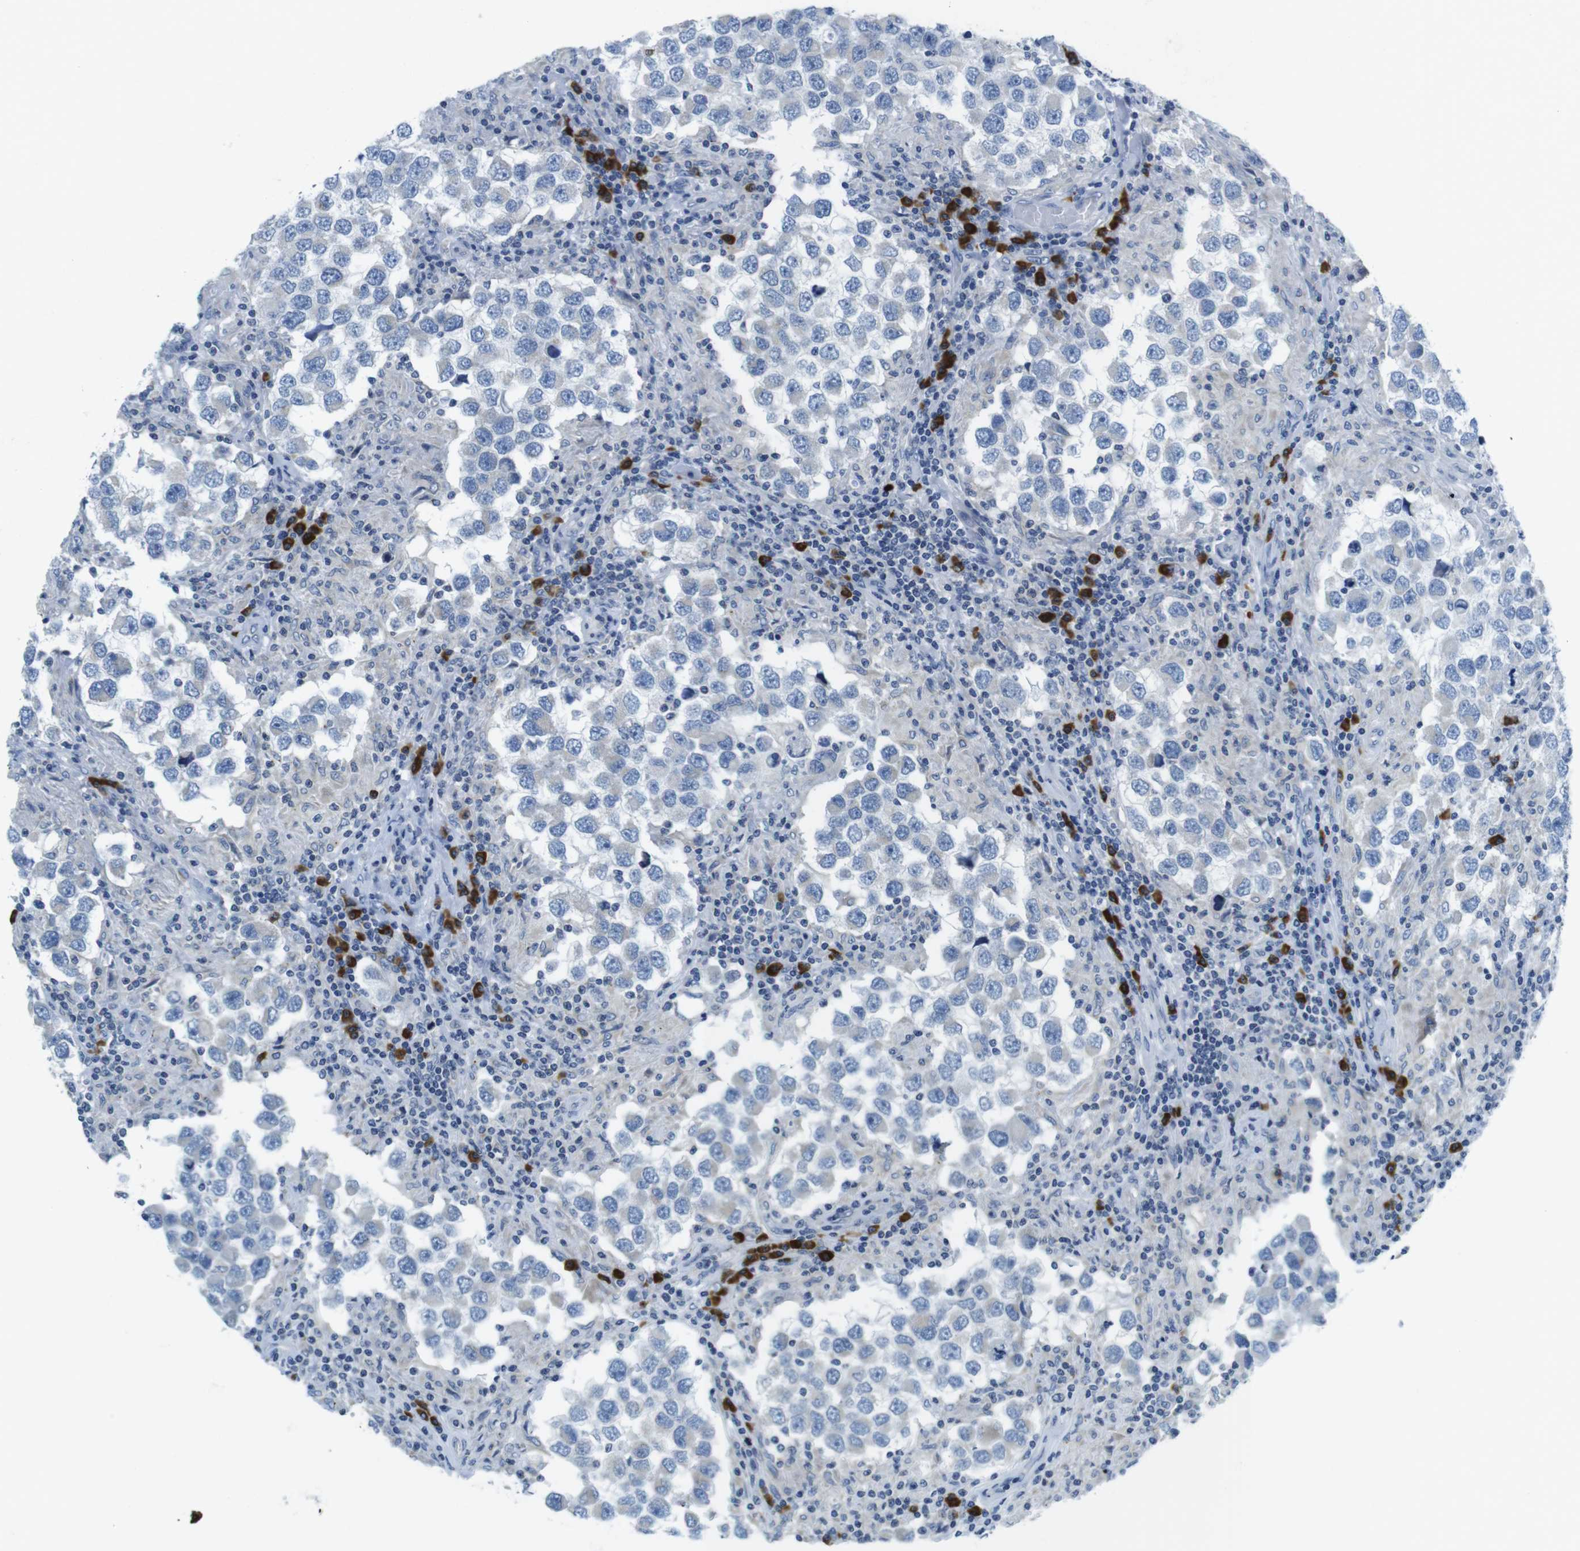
{"staining": {"intensity": "negative", "quantity": "none", "location": "none"}, "tissue": "testis cancer", "cell_type": "Tumor cells", "image_type": "cancer", "snomed": [{"axis": "morphology", "description": "Carcinoma, Embryonal, NOS"}, {"axis": "topography", "description": "Testis"}], "caption": "Photomicrograph shows no significant protein positivity in tumor cells of embryonal carcinoma (testis).", "gene": "CLPTM1L", "patient": {"sex": "male", "age": 21}}